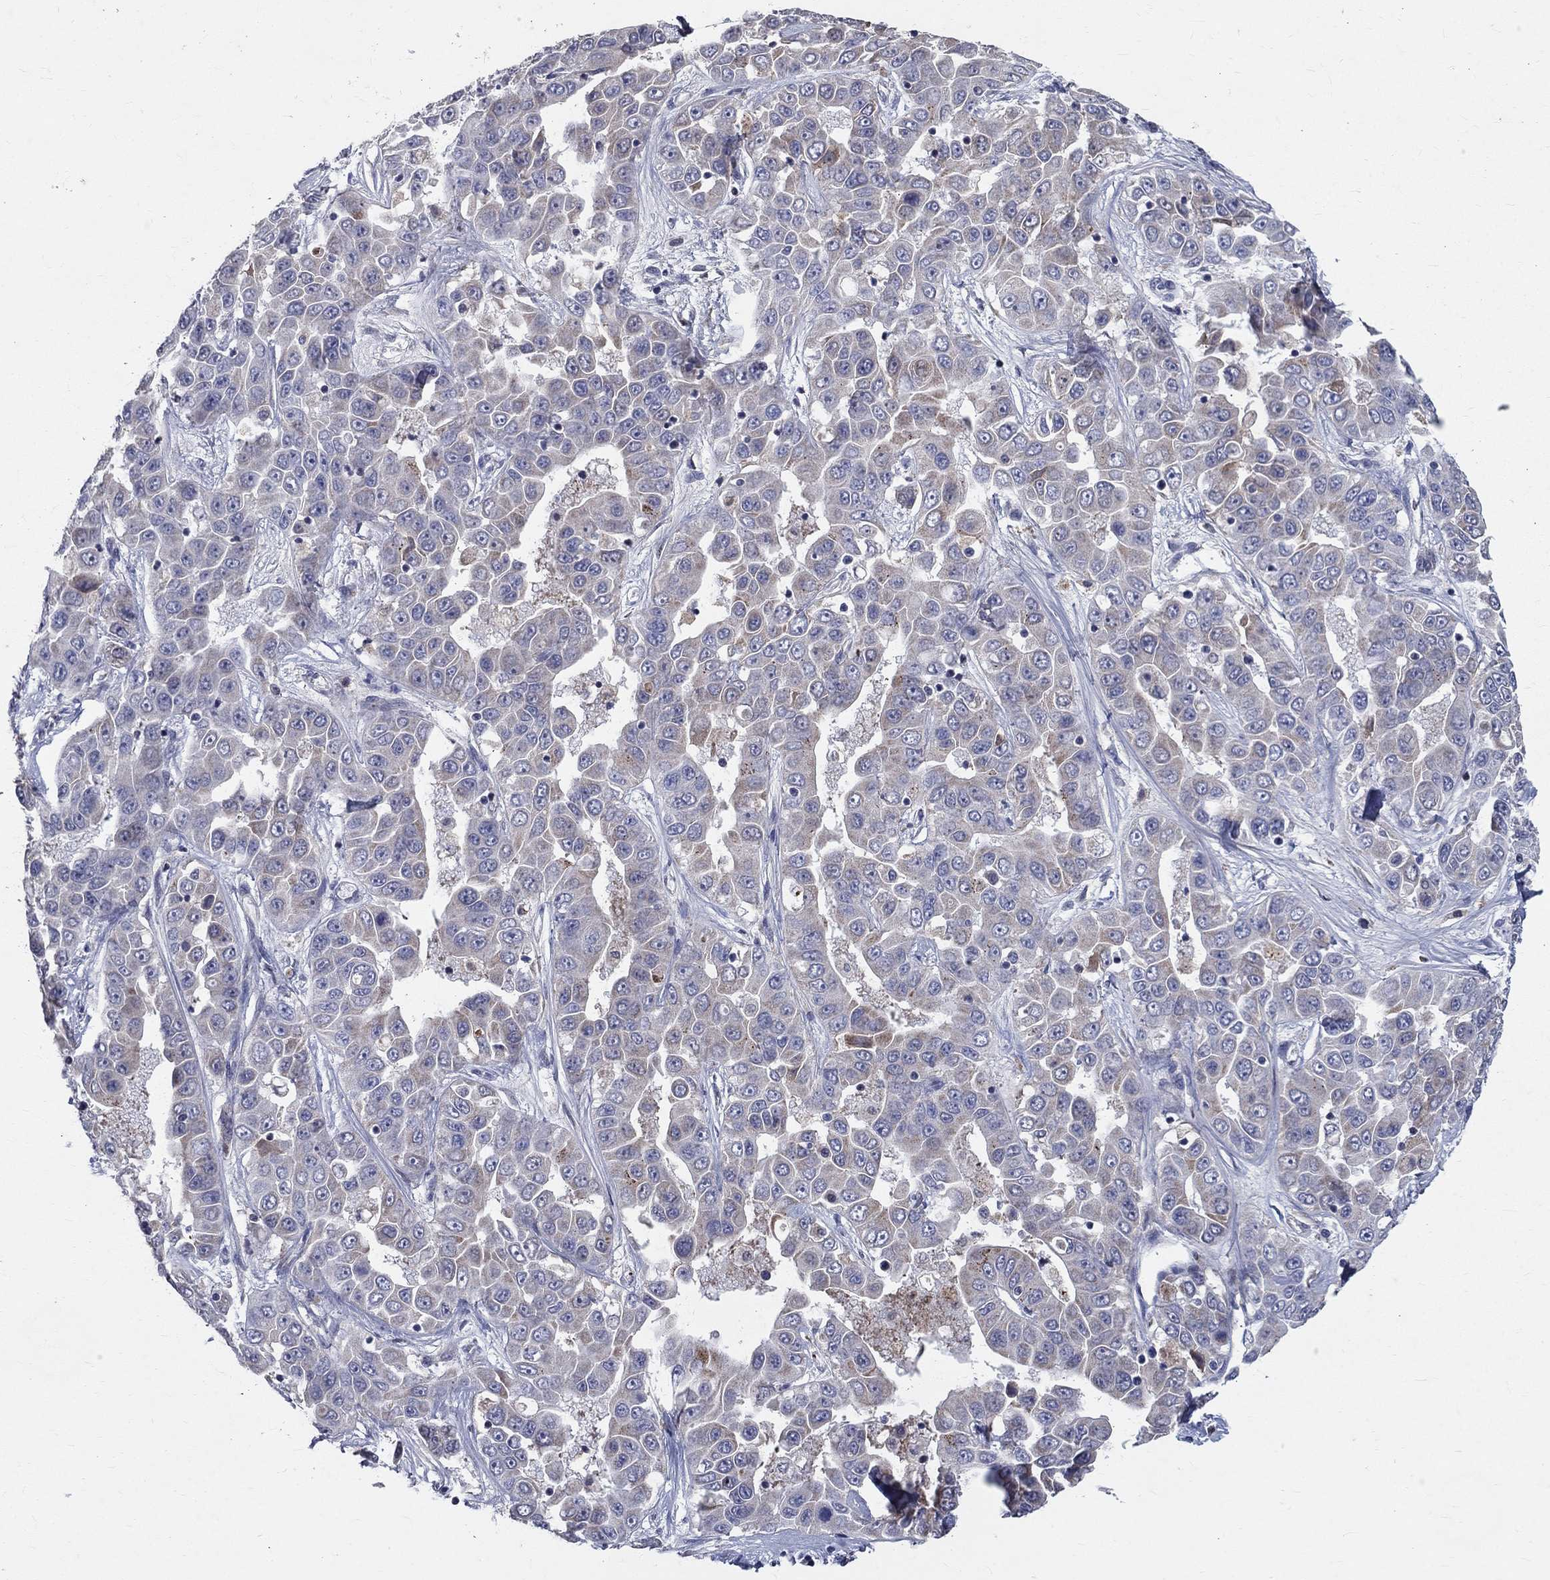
{"staining": {"intensity": "weak", "quantity": "<25%", "location": "cytoplasmic/membranous"}, "tissue": "liver cancer", "cell_type": "Tumor cells", "image_type": "cancer", "snomed": [{"axis": "morphology", "description": "Cholangiocarcinoma"}, {"axis": "topography", "description": "Liver"}], "caption": "This histopathology image is of liver cancer (cholangiocarcinoma) stained with IHC to label a protein in brown with the nuclei are counter-stained blue. There is no expression in tumor cells.", "gene": "SLC4A10", "patient": {"sex": "female", "age": 52}}